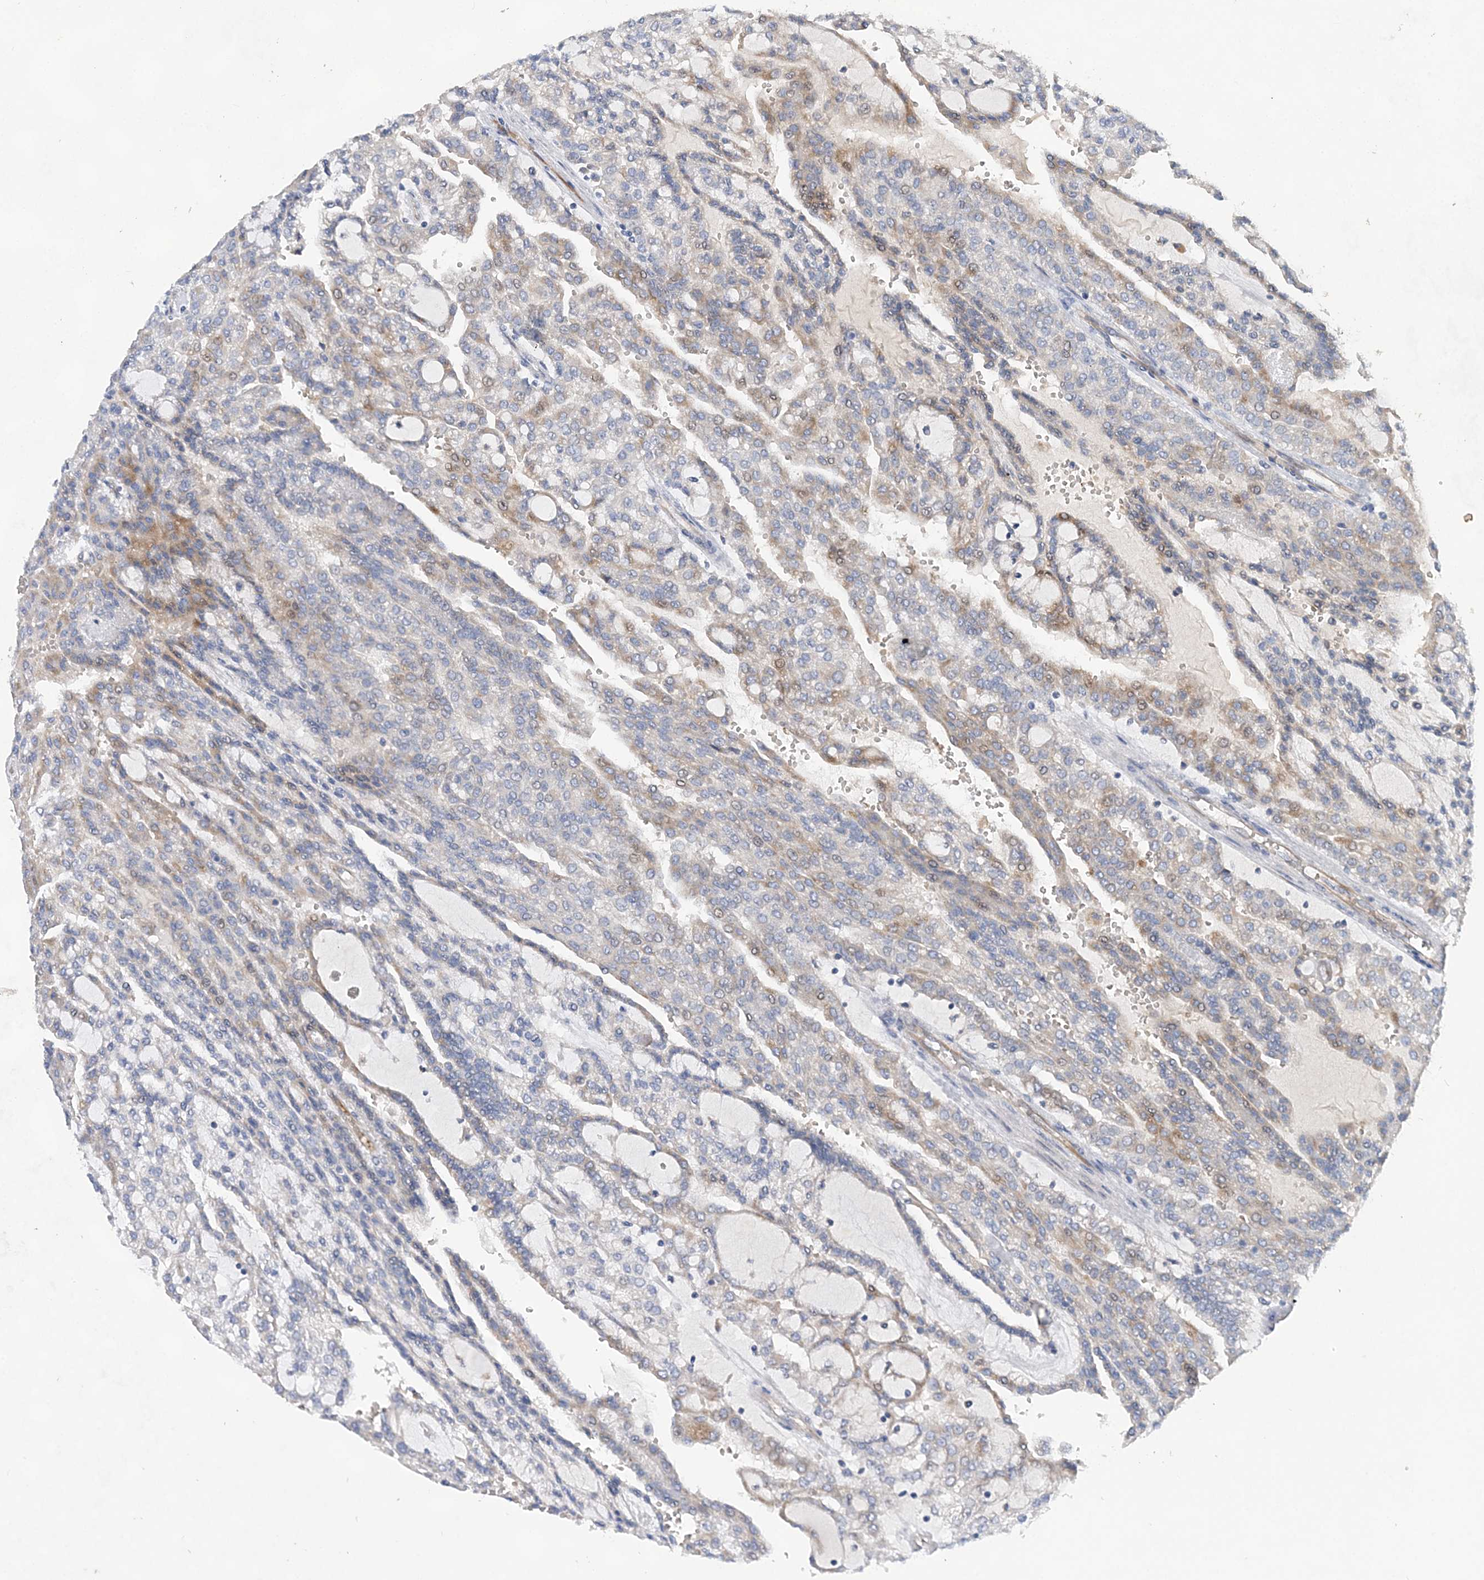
{"staining": {"intensity": "weak", "quantity": "<25%", "location": "cytoplasmic/membranous"}, "tissue": "renal cancer", "cell_type": "Tumor cells", "image_type": "cancer", "snomed": [{"axis": "morphology", "description": "Adenocarcinoma, NOS"}, {"axis": "topography", "description": "Kidney"}], "caption": "A micrograph of human adenocarcinoma (renal) is negative for staining in tumor cells.", "gene": "TRAPPC13", "patient": {"sex": "male", "age": 63}}